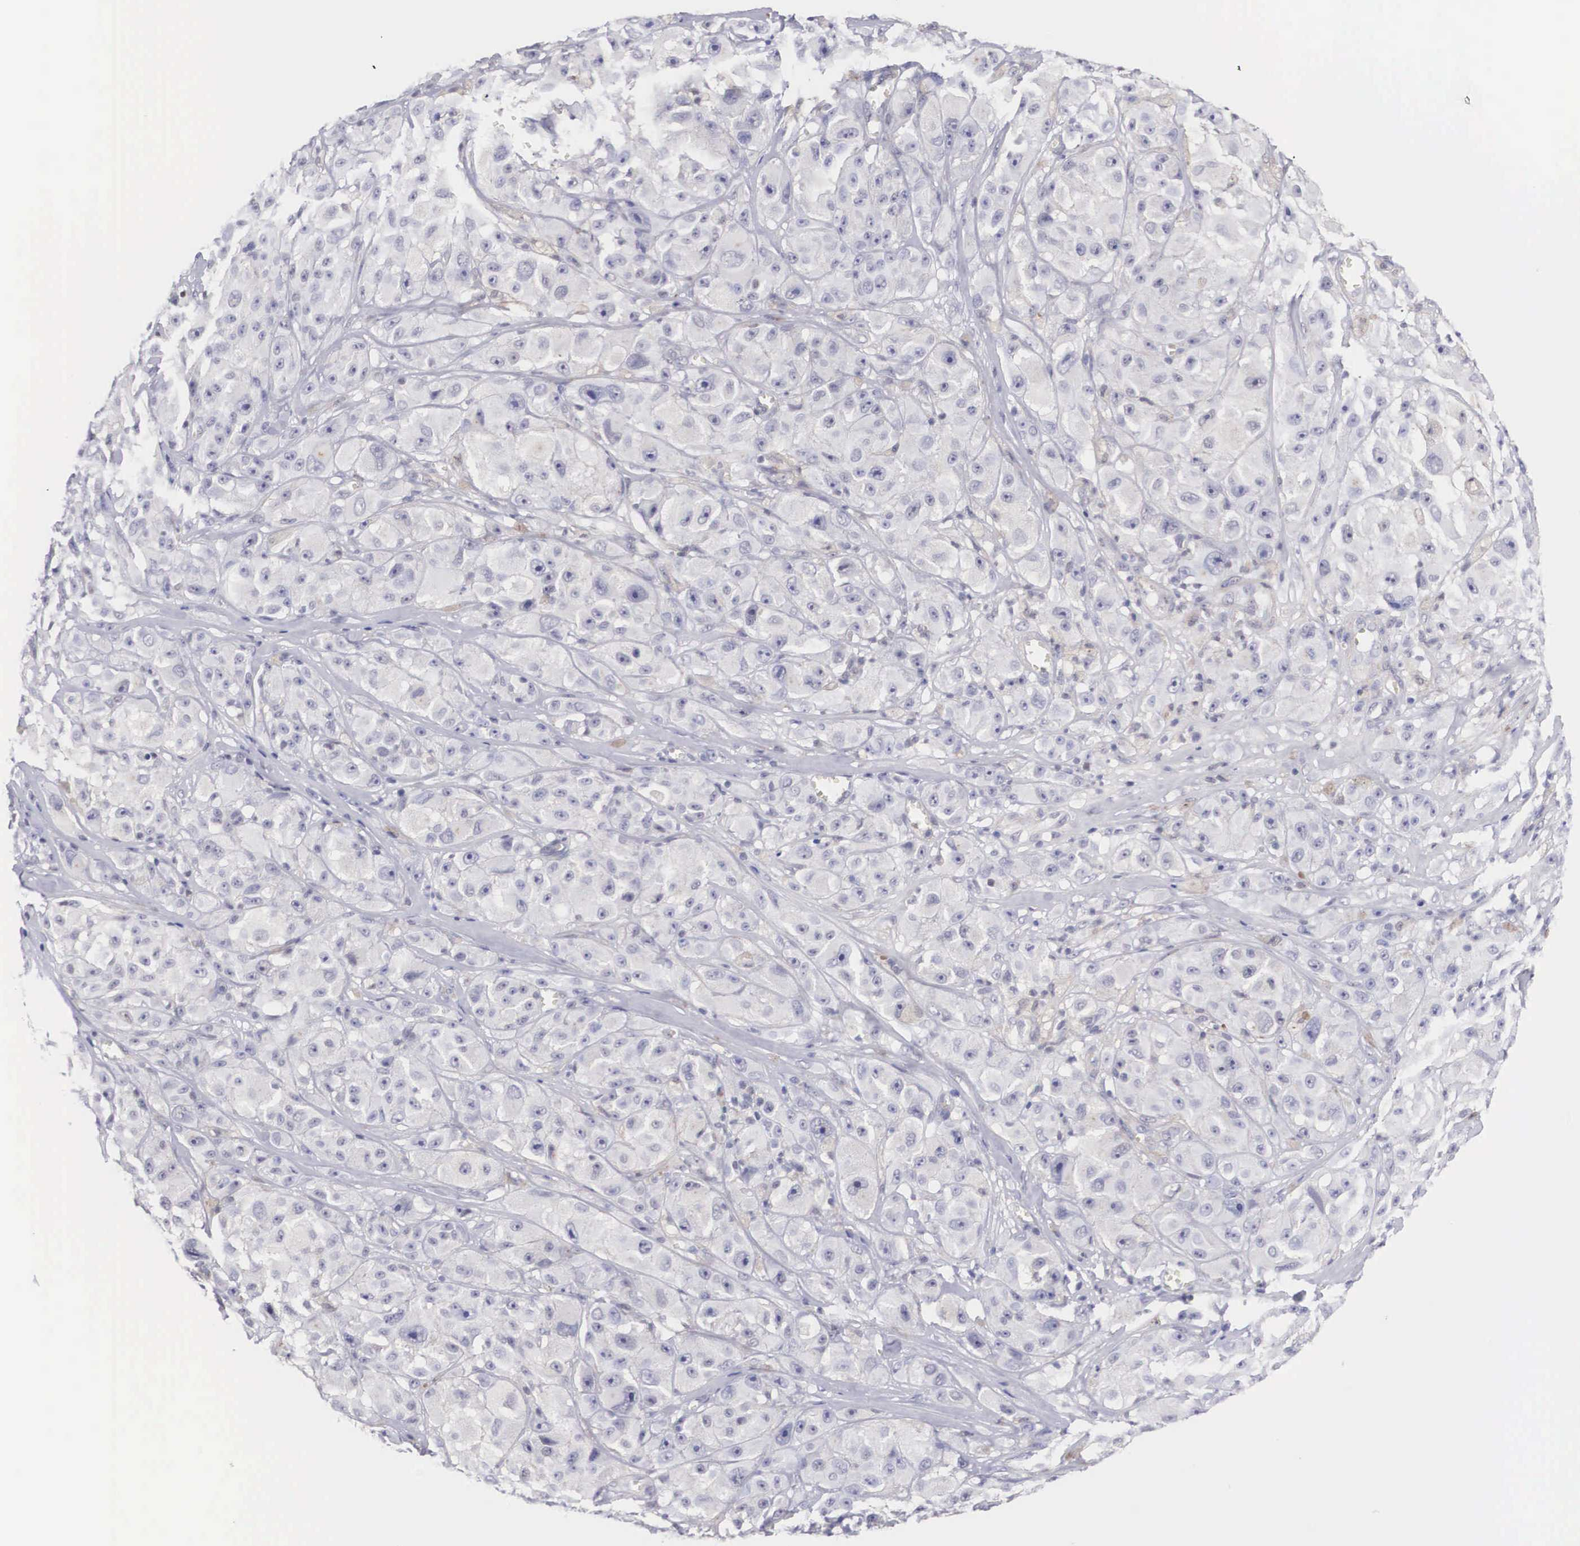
{"staining": {"intensity": "negative", "quantity": "none", "location": "none"}, "tissue": "melanoma", "cell_type": "Tumor cells", "image_type": "cancer", "snomed": [{"axis": "morphology", "description": "Malignant melanoma, NOS"}, {"axis": "topography", "description": "Skin"}], "caption": "Malignant melanoma was stained to show a protein in brown. There is no significant staining in tumor cells.", "gene": "NR4A2", "patient": {"sex": "male", "age": 56}}